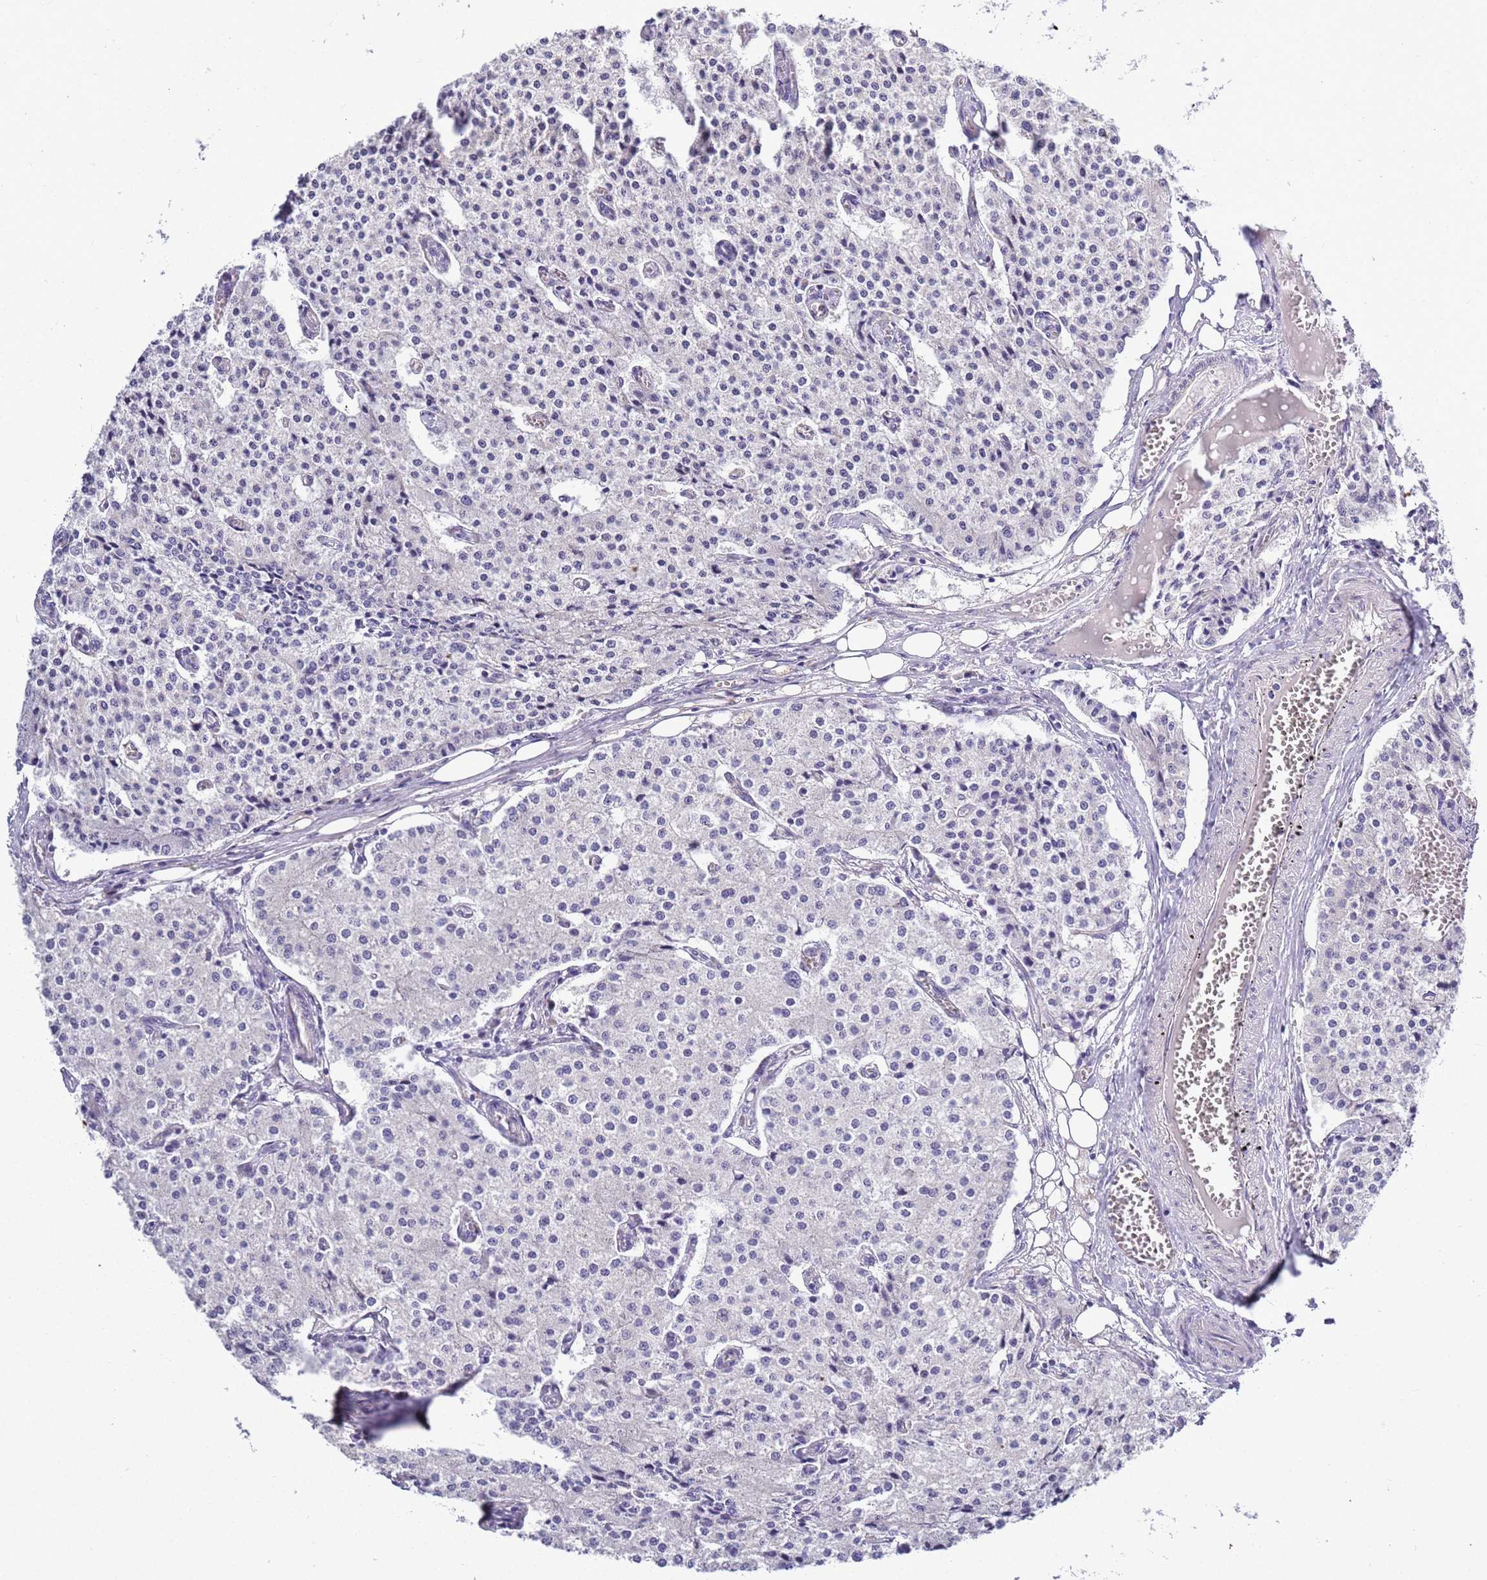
{"staining": {"intensity": "negative", "quantity": "none", "location": "none"}, "tissue": "carcinoid", "cell_type": "Tumor cells", "image_type": "cancer", "snomed": [{"axis": "morphology", "description": "Carcinoid, malignant, NOS"}, {"axis": "topography", "description": "Colon"}], "caption": "A high-resolution micrograph shows IHC staining of carcinoid (malignant), which demonstrates no significant positivity in tumor cells.", "gene": "BRMS1L", "patient": {"sex": "female", "age": 52}}